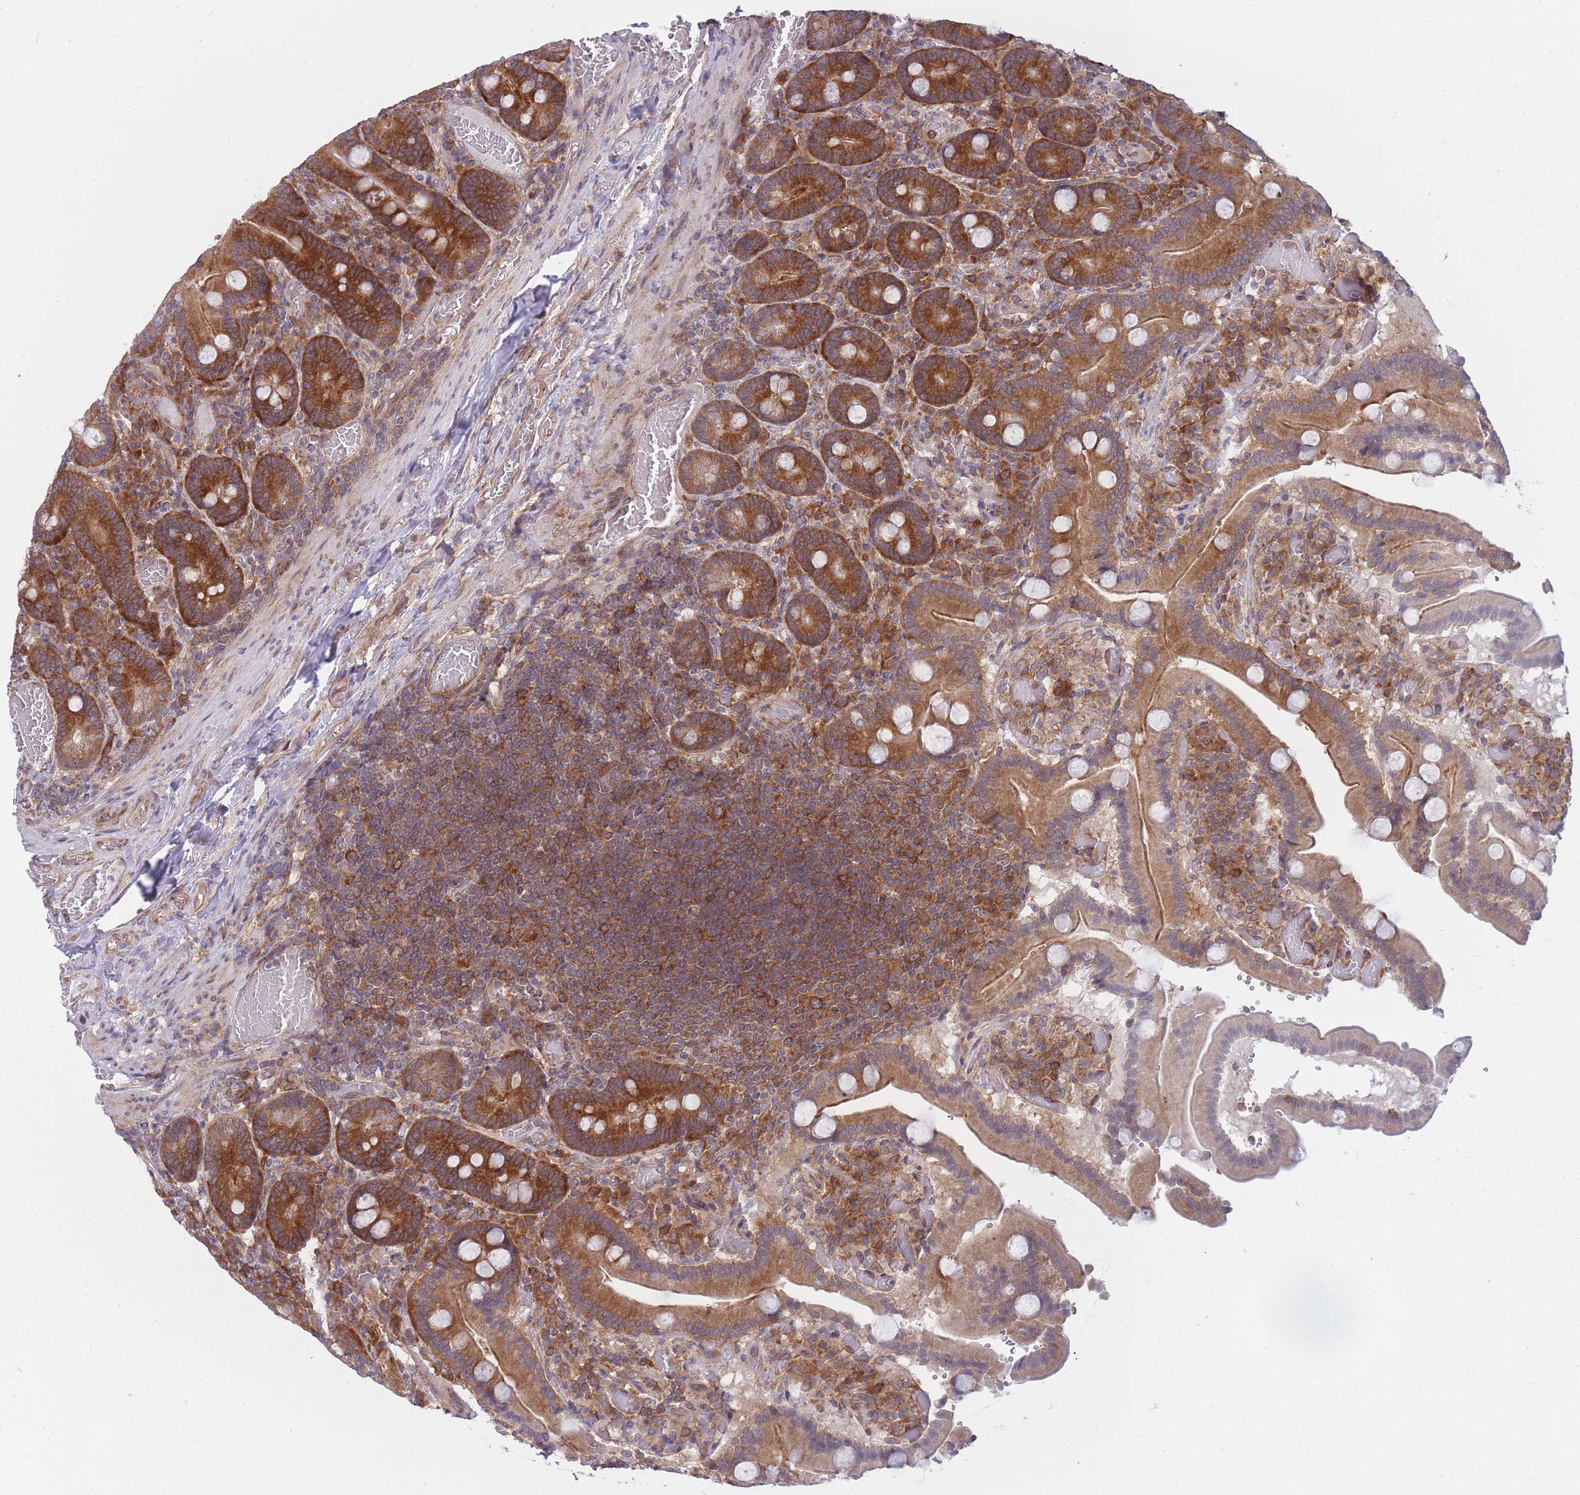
{"staining": {"intensity": "strong", "quantity": ">75%", "location": "cytoplasmic/membranous"}, "tissue": "duodenum", "cell_type": "Glandular cells", "image_type": "normal", "snomed": [{"axis": "morphology", "description": "Normal tissue, NOS"}, {"axis": "topography", "description": "Duodenum"}], "caption": "Approximately >75% of glandular cells in unremarkable human duodenum demonstrate strong cytoplasmic/membranous protein expression as visualized by brown immunohistochemical staining.", "gene": "CCDC124", "patient": {"sex": "female", "age": 62}}